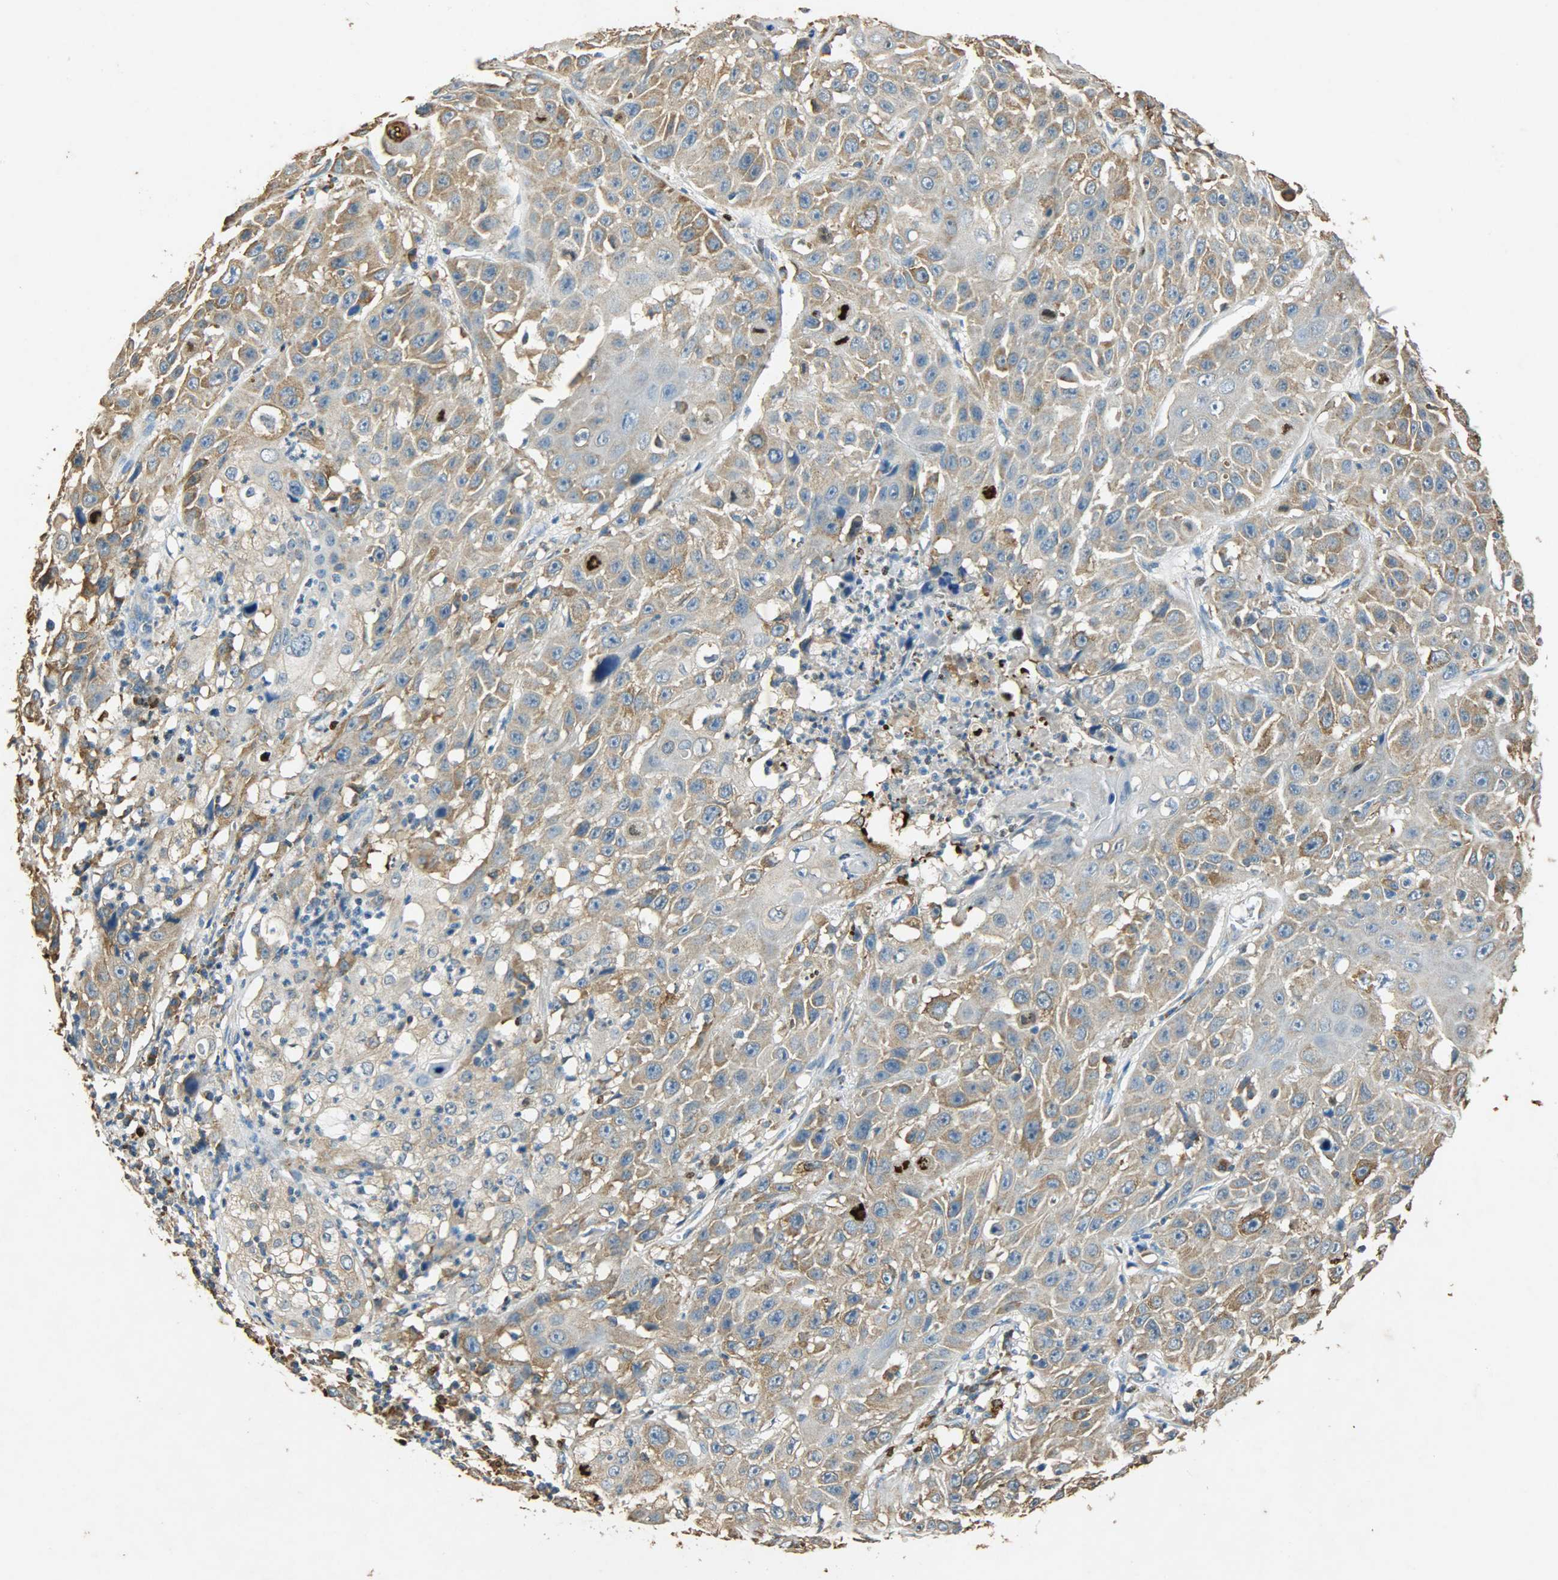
{"staining": {"intensity": "moderate", "quantity": ">75%", "location": "cytoplasmic/membranous"}, "tissue": "cervical cancer", "cell_type": "Tumor cells", "image_type": "cancer", "snomed": [{"axis": "morphology", "description": "Squamous cell carcinoma, NOS"}, {"axis": "topography", "description": "Cervix"}], "caption": "Cervical cancer was stained to show a protein in brown. There is medium levels of moderate cytoplasmic/membranous staining in about >75% of tumor cells.", "gene": "HSPA5", "patient": {"sex": "female", "age": 39}}